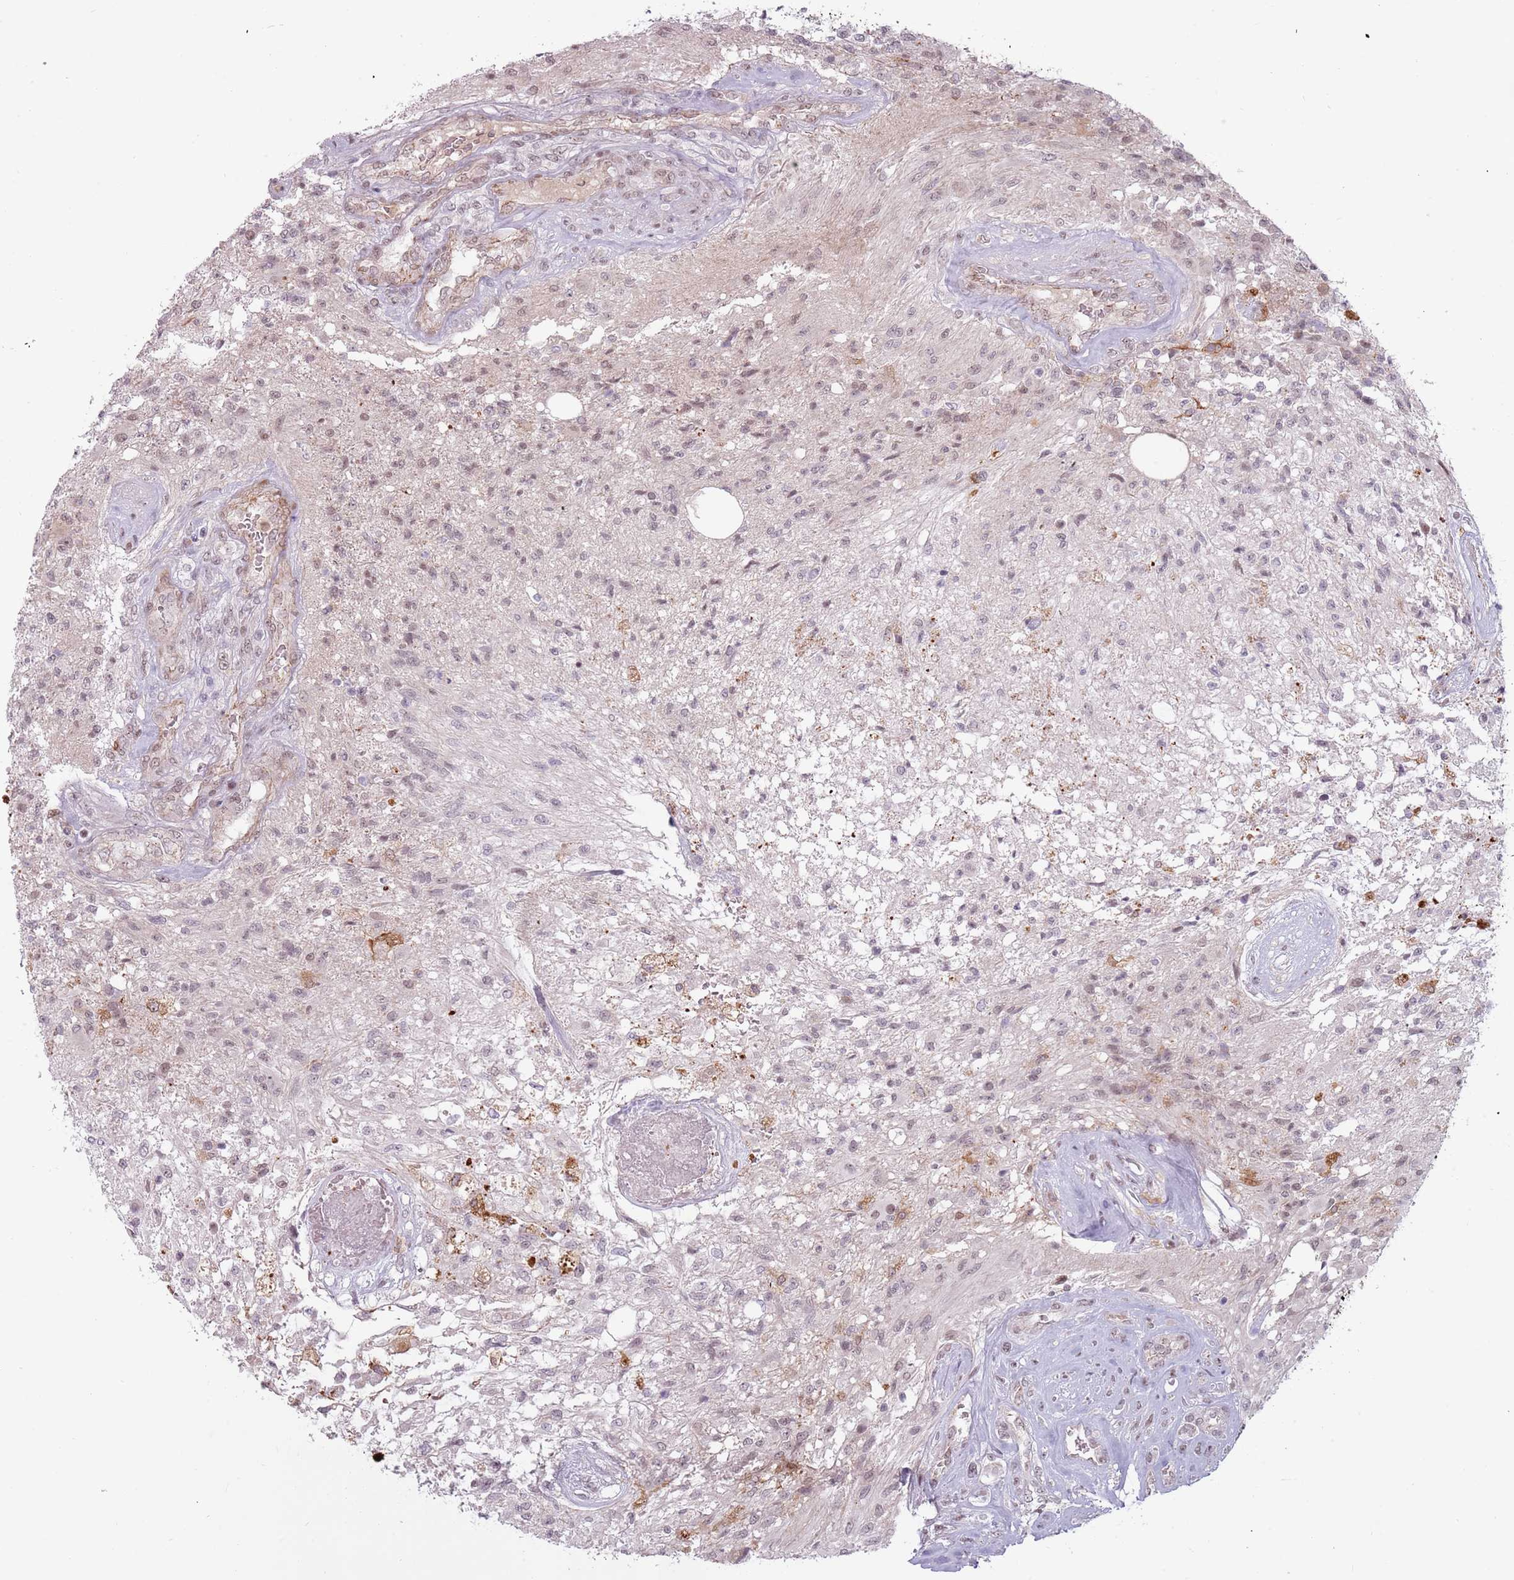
{"staining": {"intensity": "weak", "quantity": "25%-75%", "location": "nuclear"}, "tissue": "glioma", "cell_type": "Tumor cells", "image_type": "cancer", "snomed": [{"axis": "morphology", "description": "Glioma, malignant, High grade"}, {"axis": "topography", "description": "Brain"}], "caption": "The histopathology image demonstrates a brown stain indicating the presence of a protein in the nuclear of tumor cells in malignant glioma (high-grade).", "gene": "REXO4", "patient": {"sex": "male", "age": 56}}